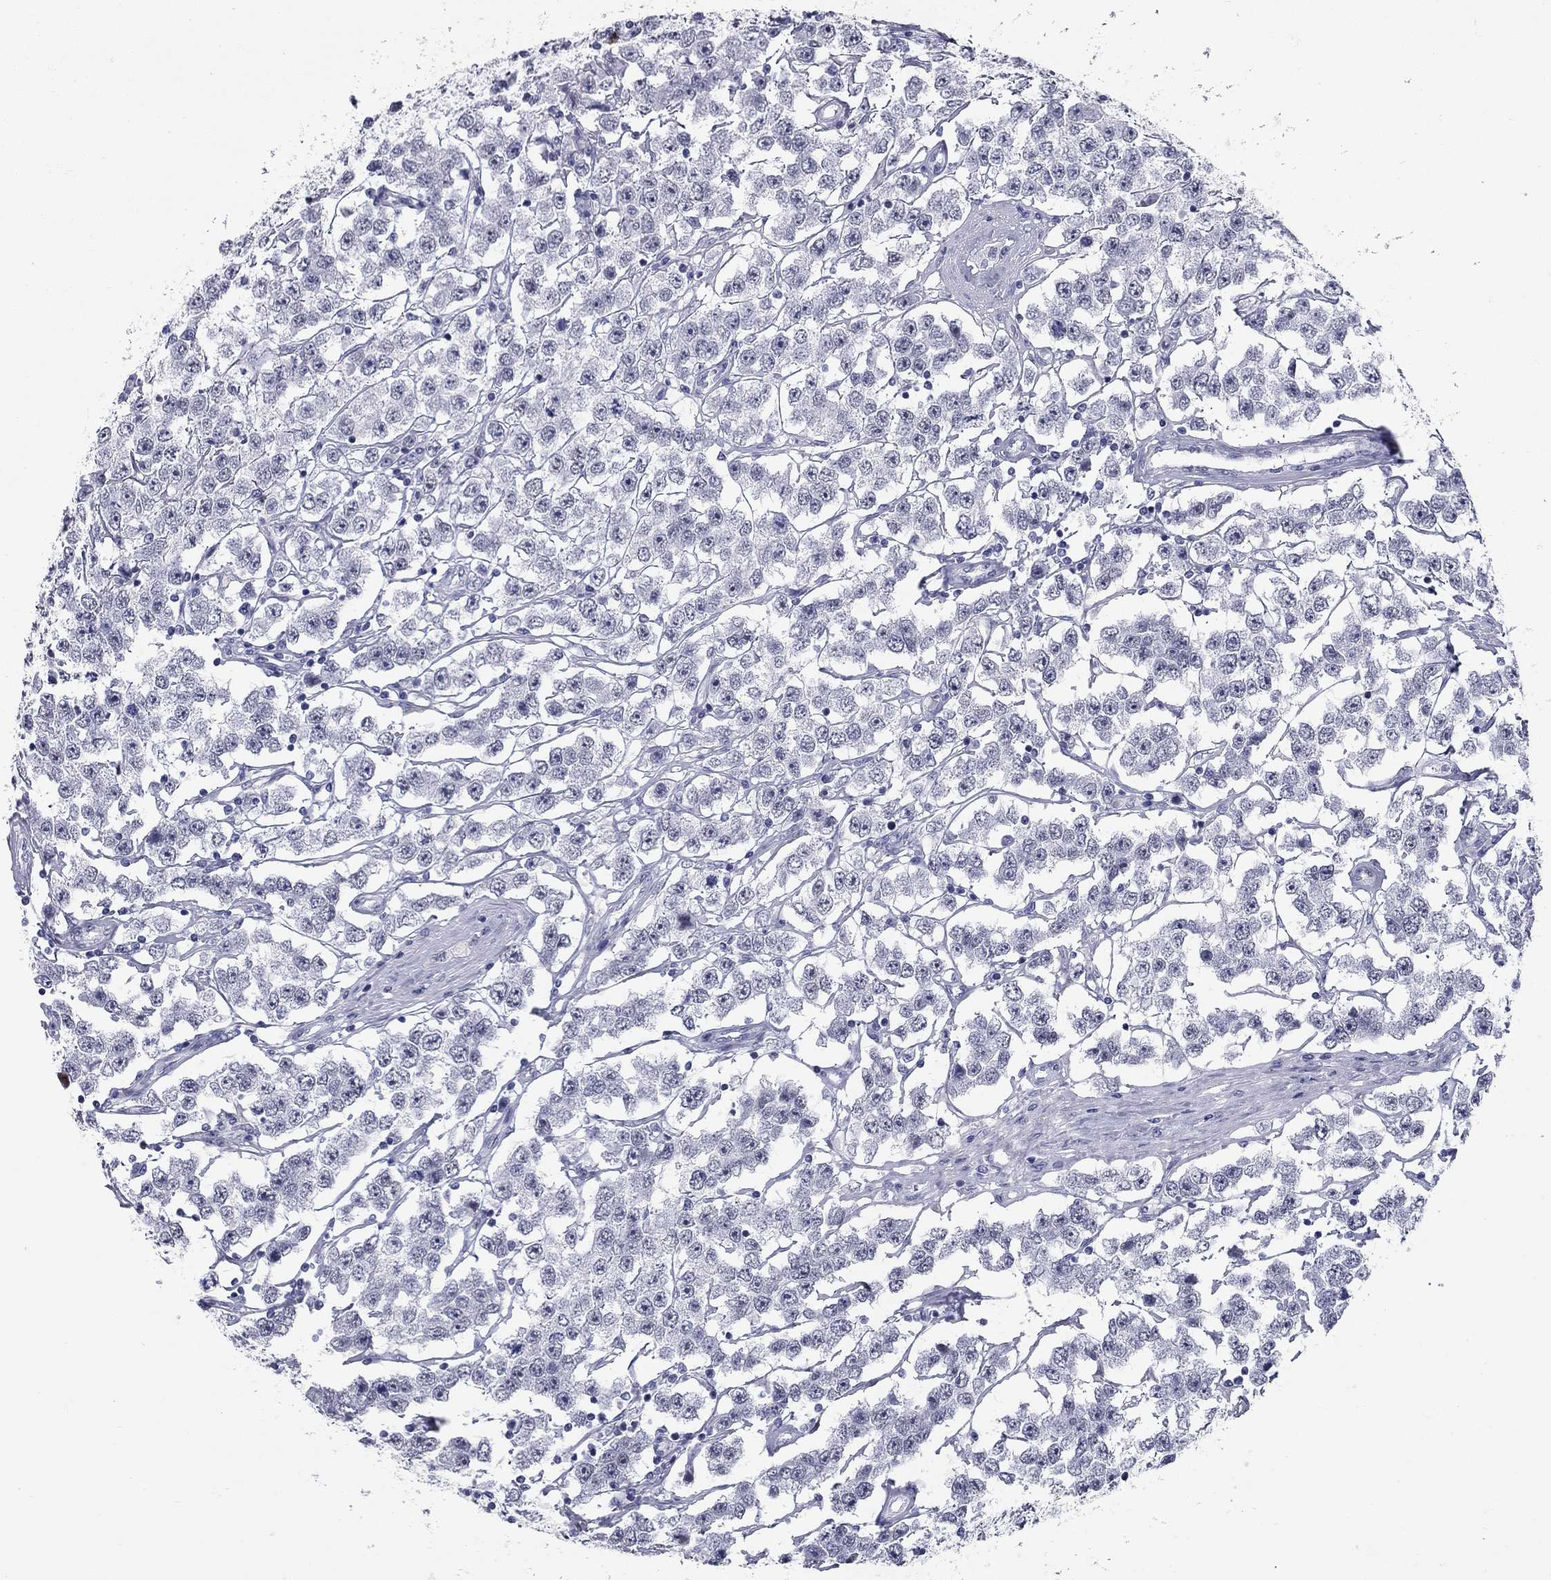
{"staining": {"intensity": "negative", "quantity": "none", "location": "none"}, "tissue": "testis cancer", "cell_type": "Tumor cells", "image_type": "cancer", "snomed": [{"axis": "morphology", "description": "Seminoma, NOS"}, {"axis": "topography", "description": "Testis"}], "caption": "Immunohistochemistry photomicrograph of seminoma (testis) stained for a protein (brown), which demonstrates no staining in tumor cells.", "gene": "ASF1B", "patient": {"sex": "male", "age": 52}}